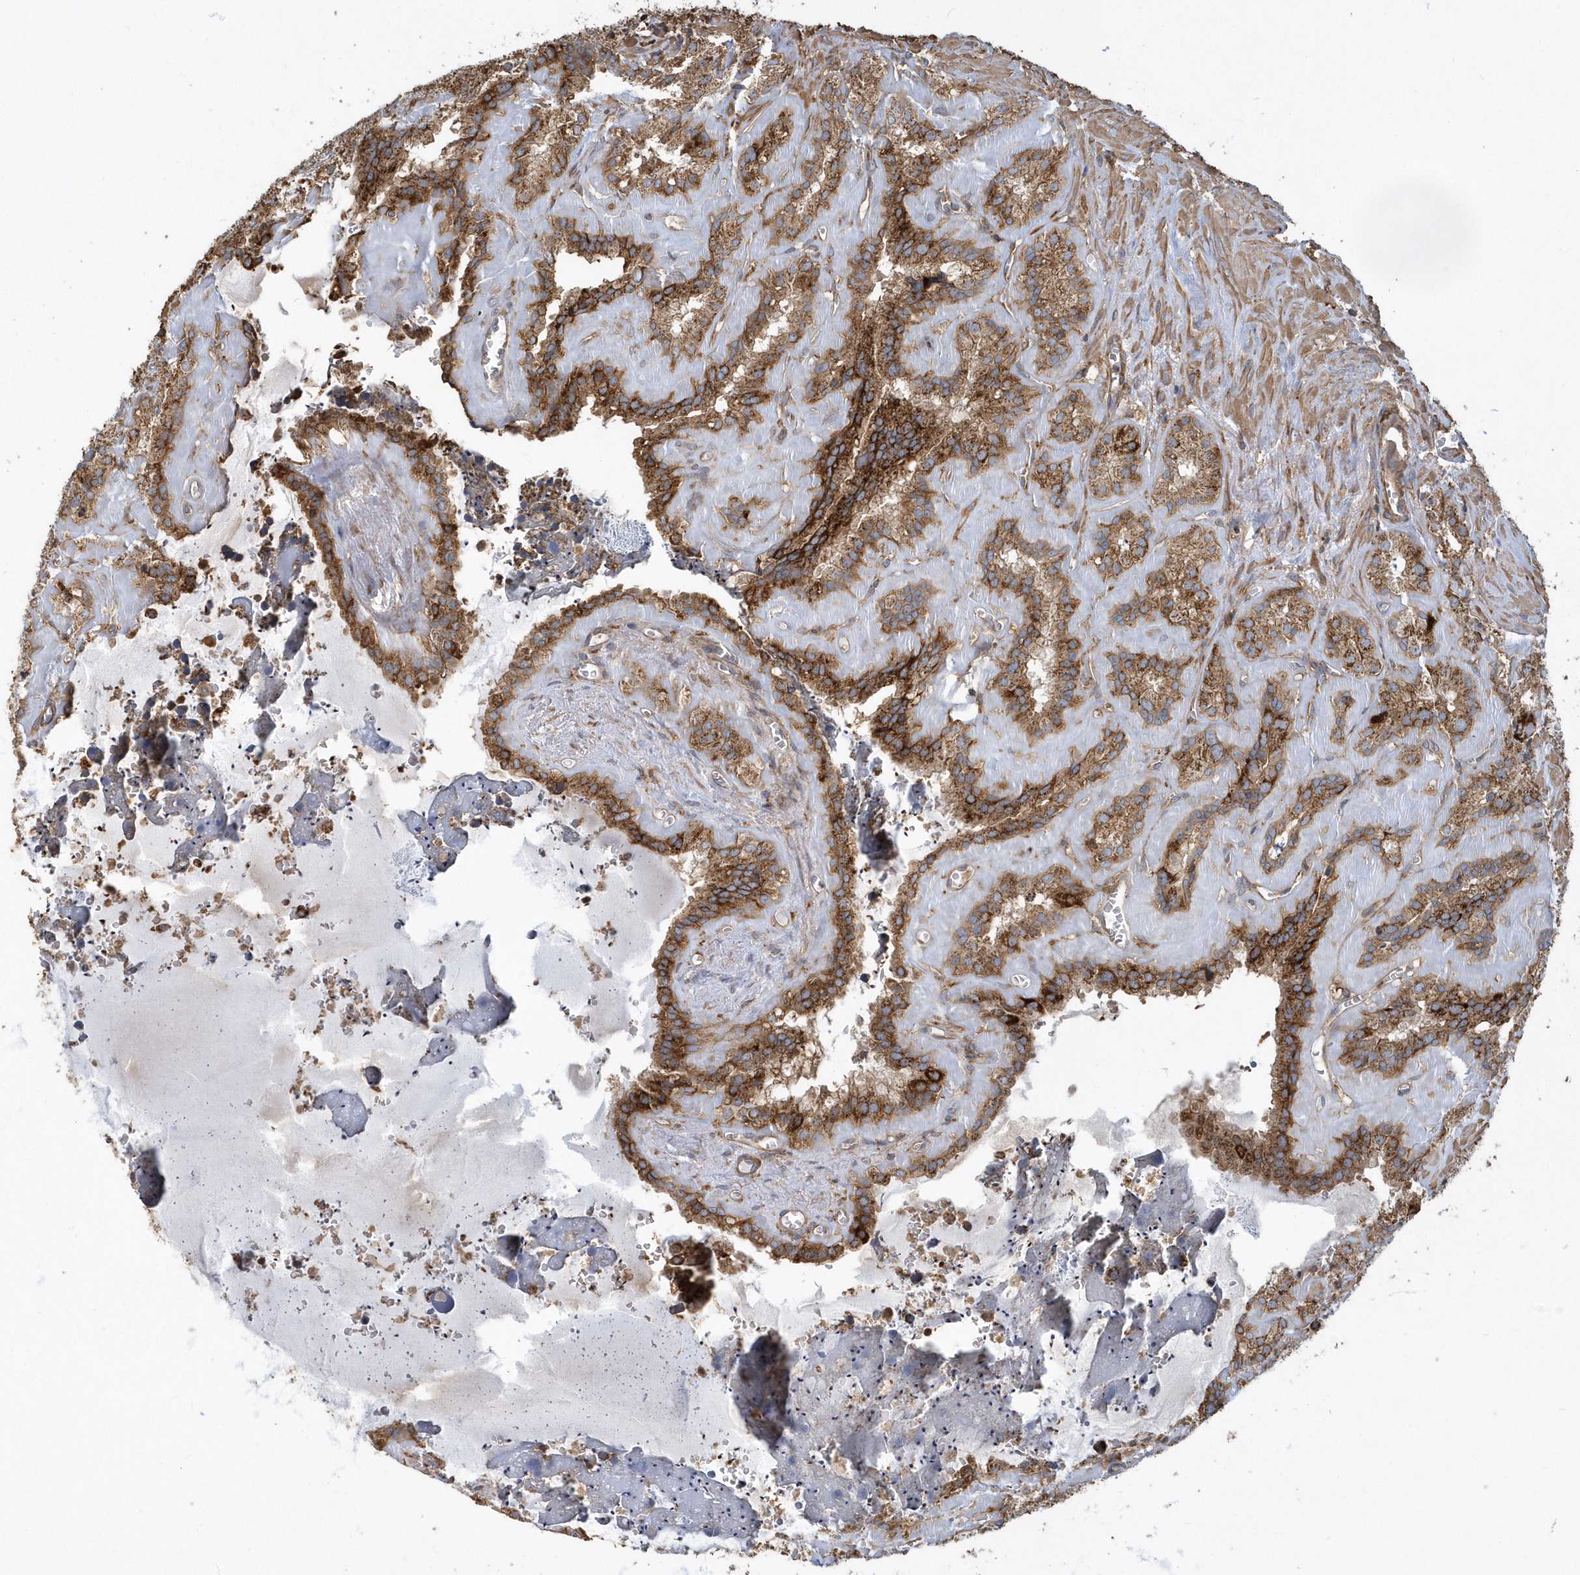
{"staining": {"intensity": "strong", "quantity": ">75%", "location": "cytoplasmic/membranous"}, "tissue": "seminal vesicle", "cell_type": "Glandular cells", "image_type": "normal", "snomed": [{"axis": "morphology", "description": "Normal tissue, NOS"}, {"axis": "topography", "description": "Prostate"}, {"axis": "topography", "description": "Seminal veicle"}], "caption": "An image showing strong cytoplasmic/membranous expression in about >75% of glandular cells in unremarkable seminal vesicle, as visualized by brown immunohistochemical staining.", "gene": "TRAIP", "patient": {"sex": "male", "age": 59}}